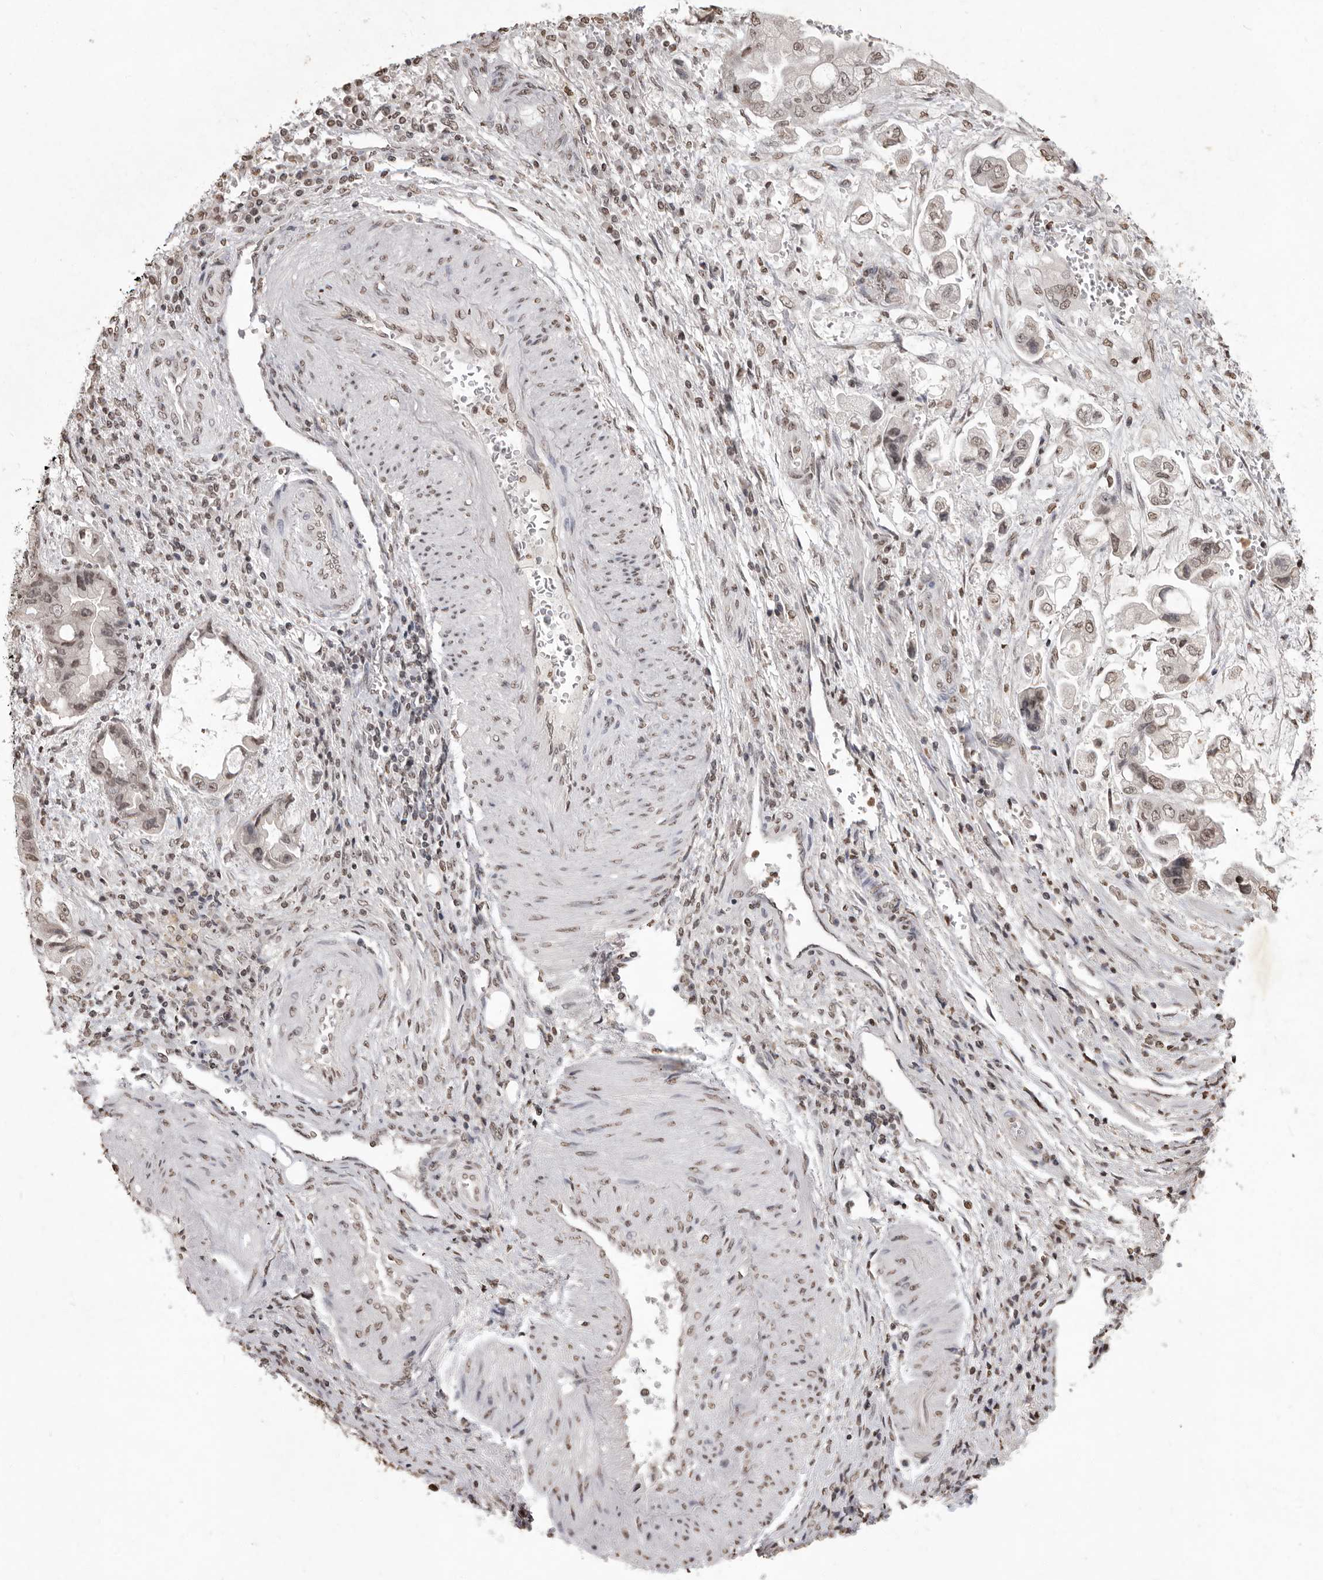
{"staining": {"intensity": "weak", "quantity": ">75%", "location": "nuclear"}, "tissue": "stomach cancer", "cell_type": "Tumor cells", "image_type": "cancer", "snomed": [{"axis": "morphology", "description": "Adenocarcinoma, NOS"}, {"axis": "topography", "description": "Stomach"}], "caption": "Stomach adenocarcinoma stained for a protein shows weak nuclear positivity in tumor cells. The staining was performed using DAB (3,3'-diaminobenzidine), with brown indicating positive protein expression. Nuclei are stained blue with hematoxylin.", "gene": "WDR45", "patient": {"sex": "male", "age": 62}}